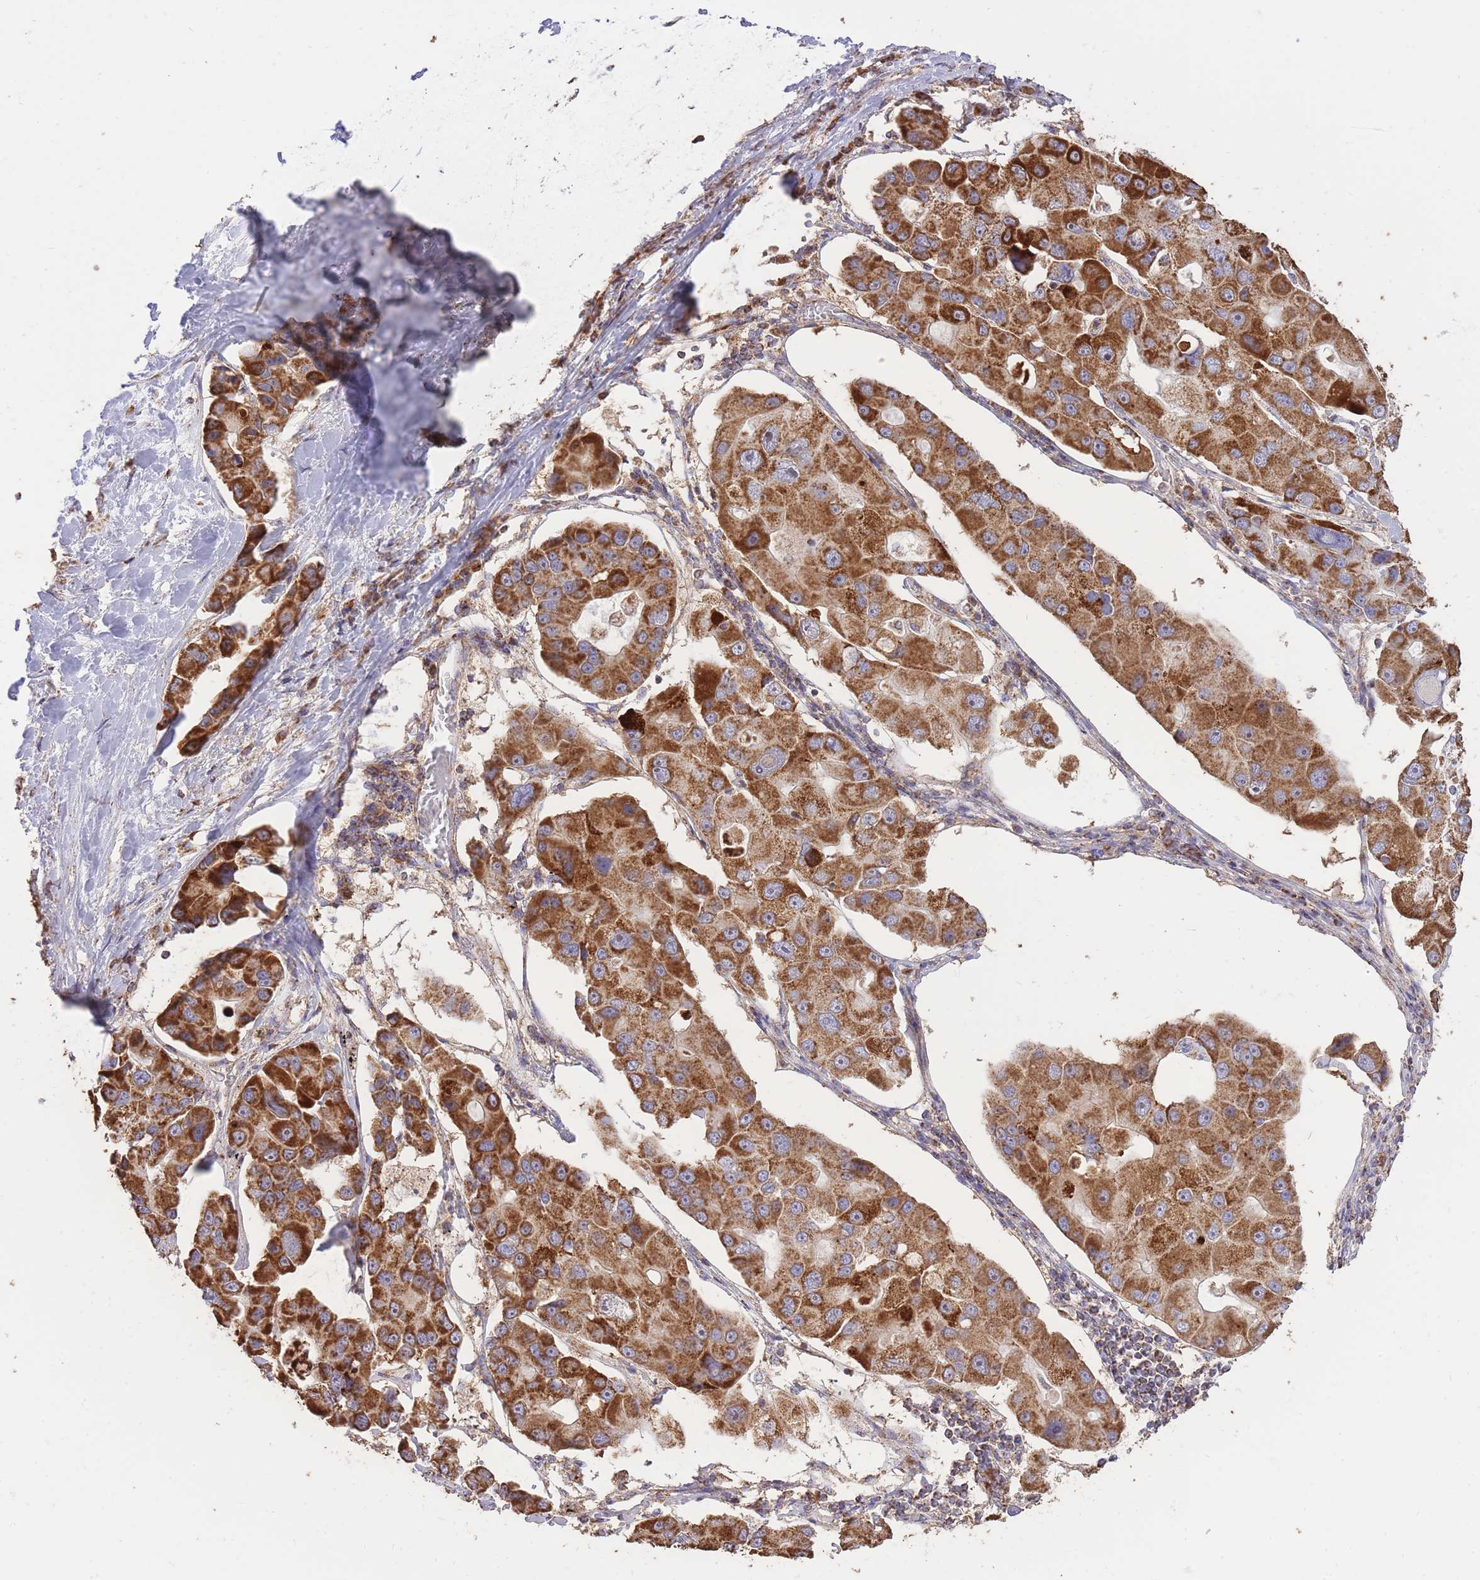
{"staining": {"intensity": "strong", "quantity": ">75%", "location": "cytoplasmic/membranous"}, "tissue": "lung cancer", "cell_type": "Tumor cells", "image_type": "cancer", "snomed": [{"axis": "morphology", "description": "Adenocarcinoma, NOS"}, {"axis": "topography", "description": "Lung"}], "caption": "Protein positivity by immunohistochemistry (IHC) demonstrates strong cytoplasmic/membranous positivity in approximately >75% of tumor cells in lung cancer (adenocarcinoma). The protein of interest is shown in brown color, while the nuclei are stained blue.", "gene": "PREP", "patient": {"sex": "female", "age": 54}}